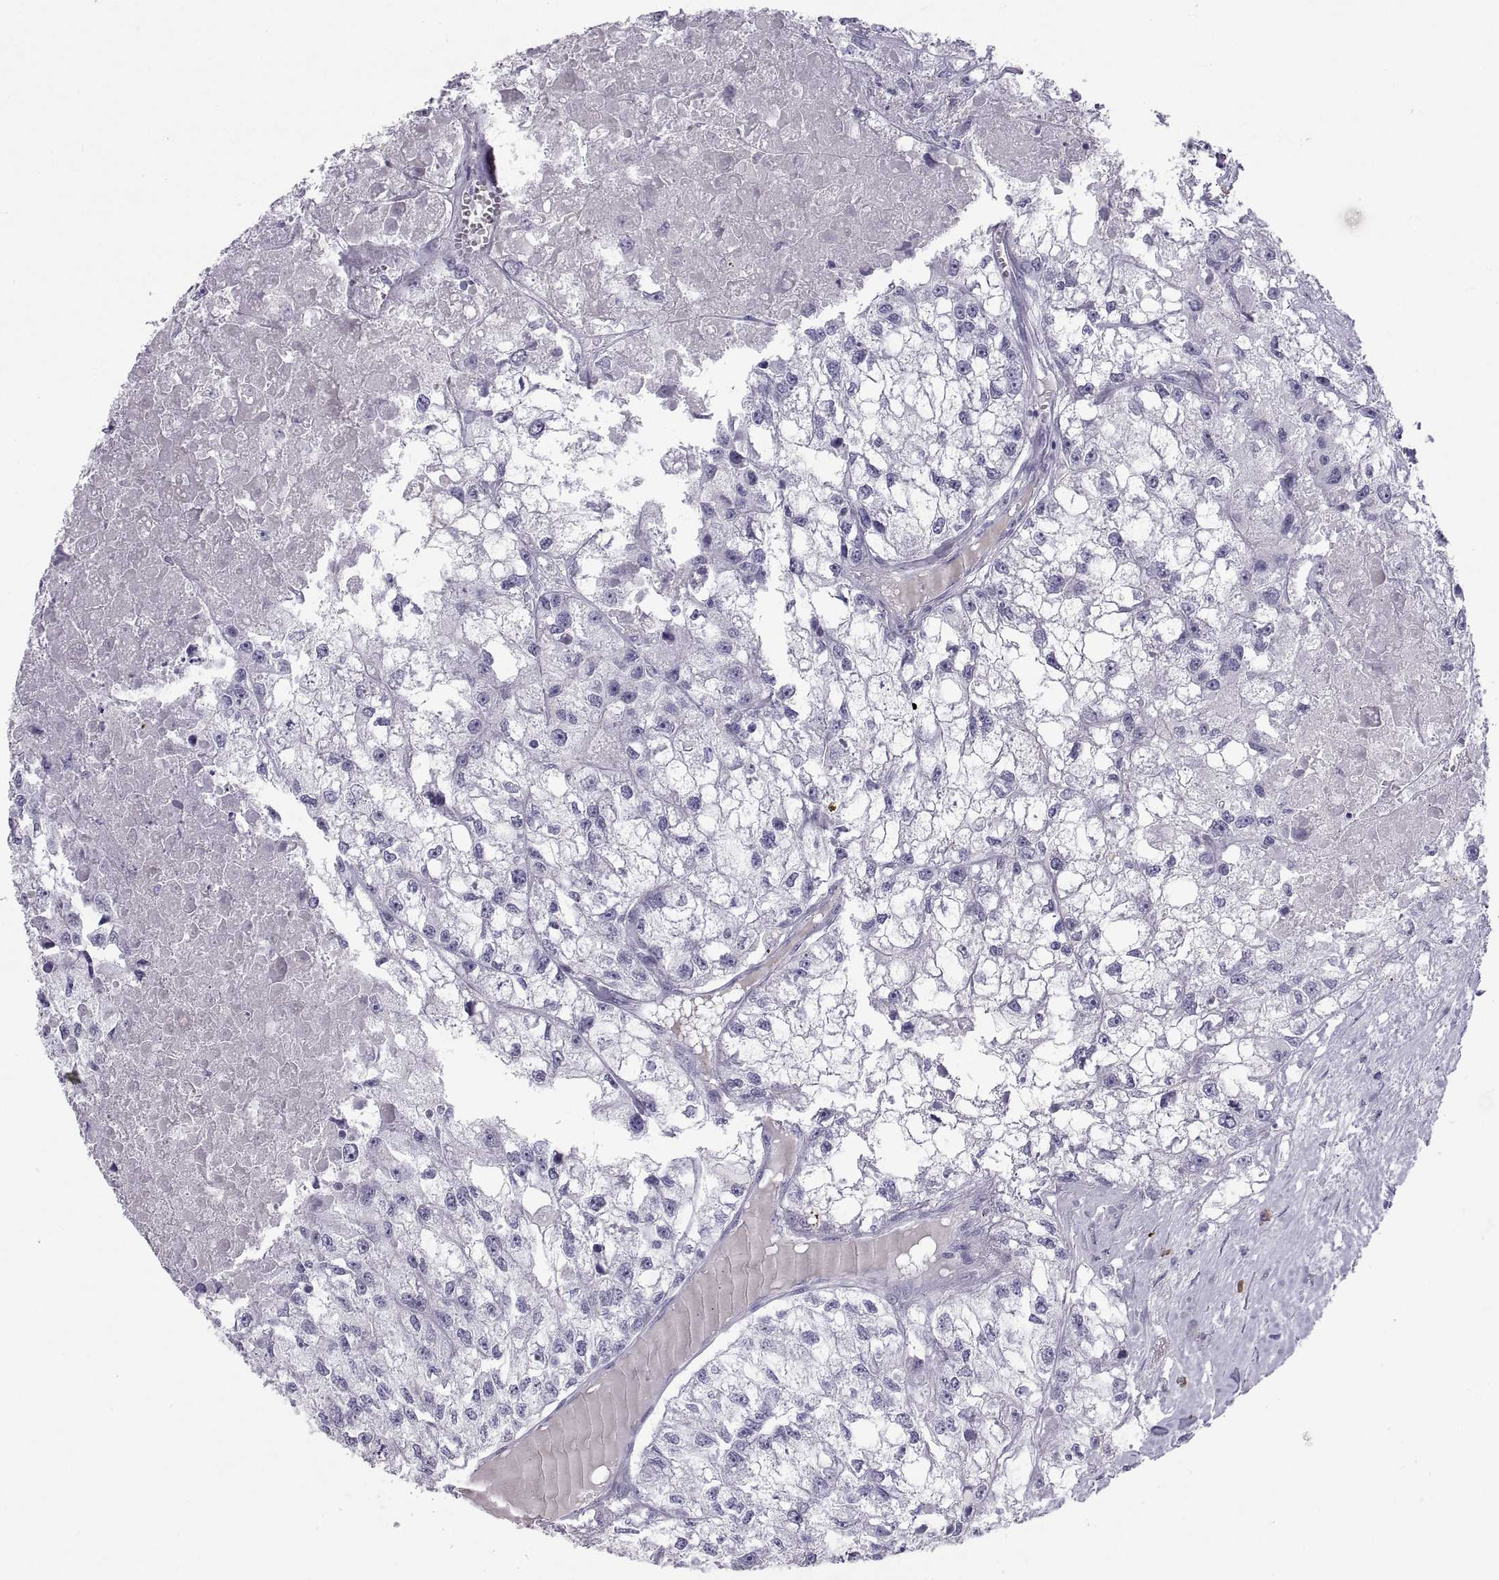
{"staining": {"intensity": "negative", "quantity": "none", "location": "none"}, "tissue": "renal cancer", "cell_type": "Tumor cells", "image_type": "cancer", "snomed": [{"axis": "morphology", "description": "Adenocarcinoma, NOS"}, {"axis": "topography", "description": "Kidney"}], "caption": "Immunohistochemical staining of human renal cancer exhibits no significant expression in tumor cells. (DAB (3,3'-diaminobenzidine) IHC with hematoxylin counter stain).", "gene": "CT47A10", "patient": {"sex": "male", "age": 56}}